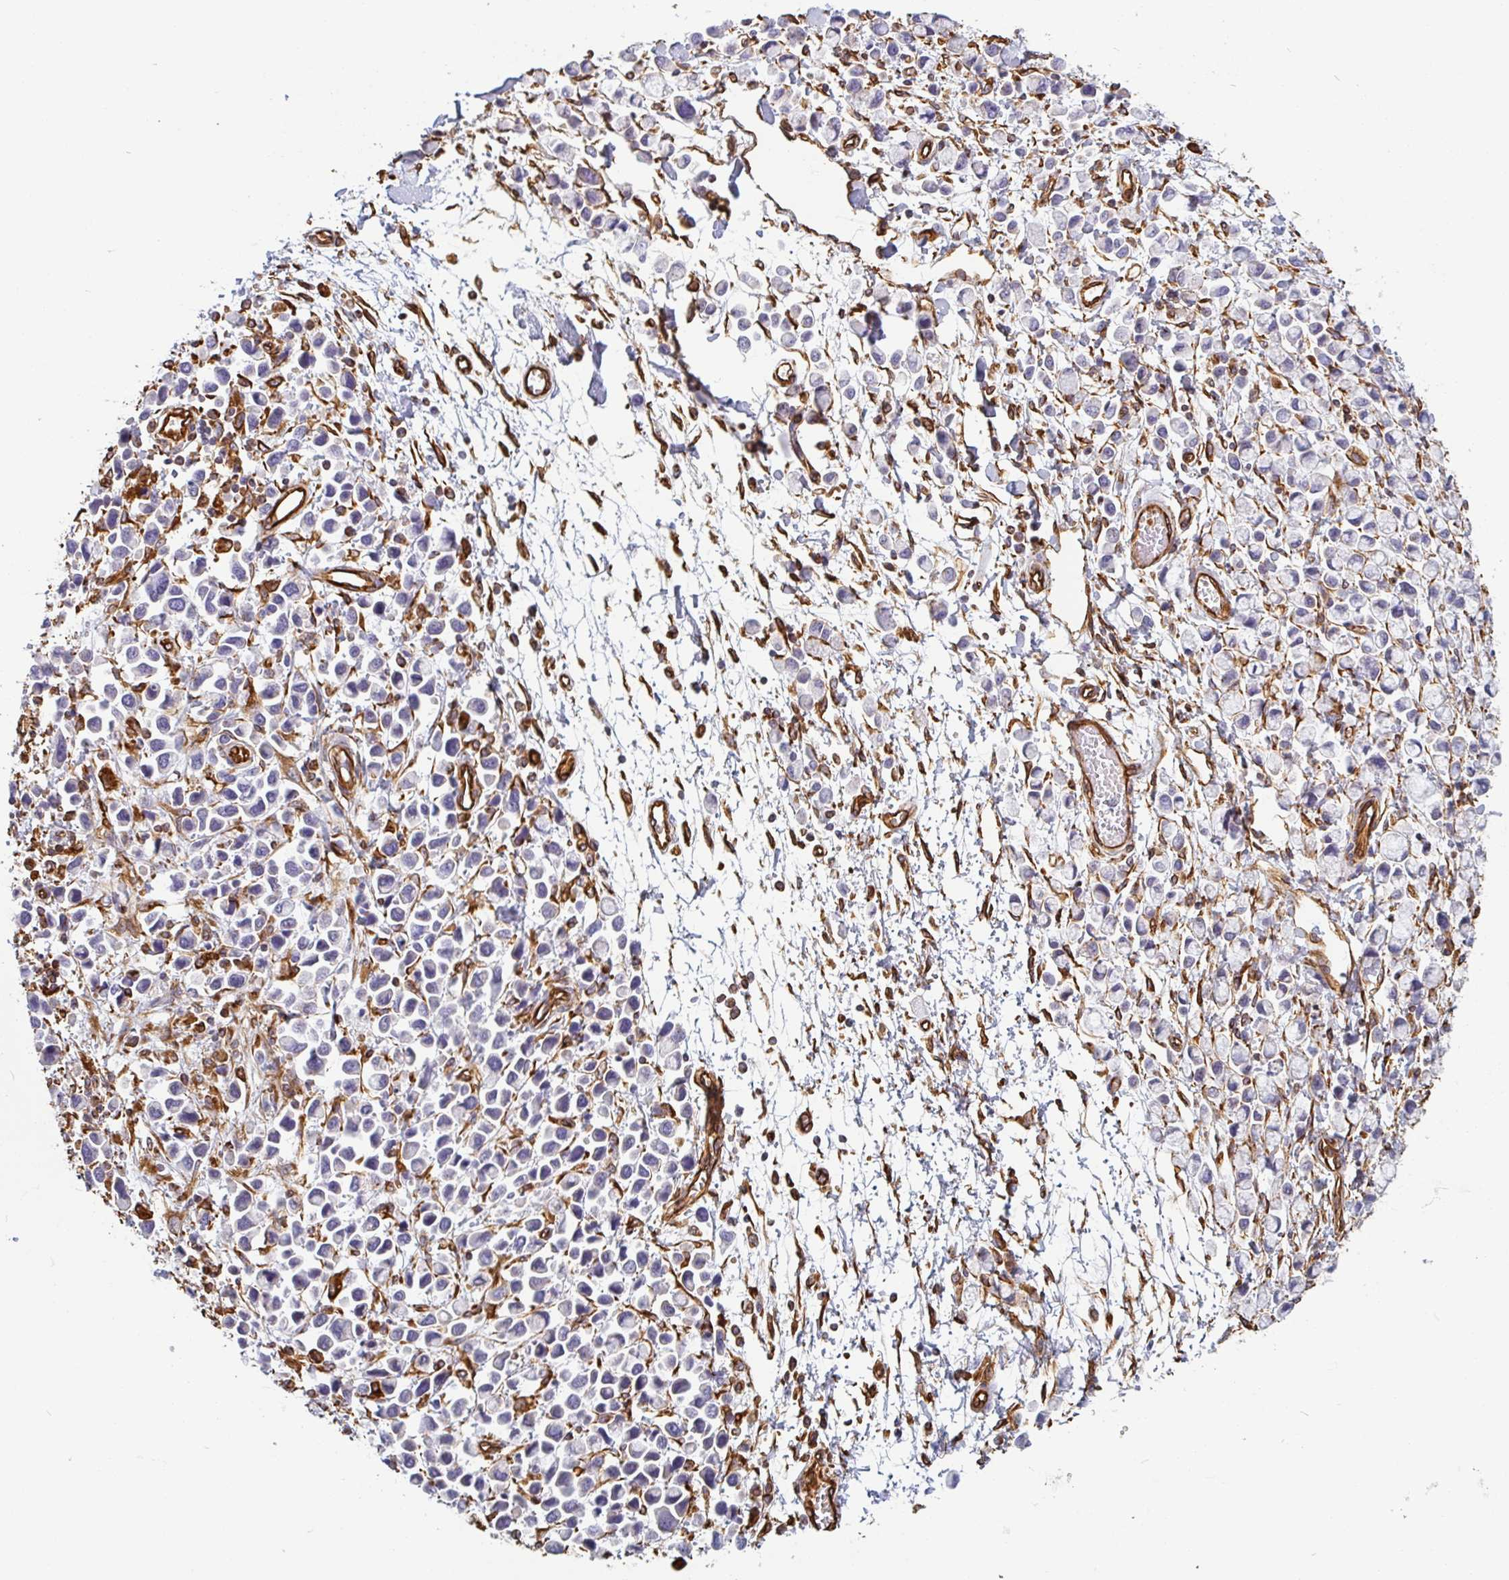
{"staining": {"intensity": "negative", "quantity": "none", "location": "none"}, "tissue": "stomach cancer", "cell_type": "Tumor cells", "image_type": "cancer", "snomed": [{"axis": "morphology", "description": "Adenocarcinoma, NOS"}, {"axis": "topography", "description": "Stomach"}], "caption": "The photomicrograph demonstrates no significant expression in tumor cells of stomach cancer (adenocarcinoma).", "gene": "PPFIA1", "patient": {"sex": "female", "age": 81}}